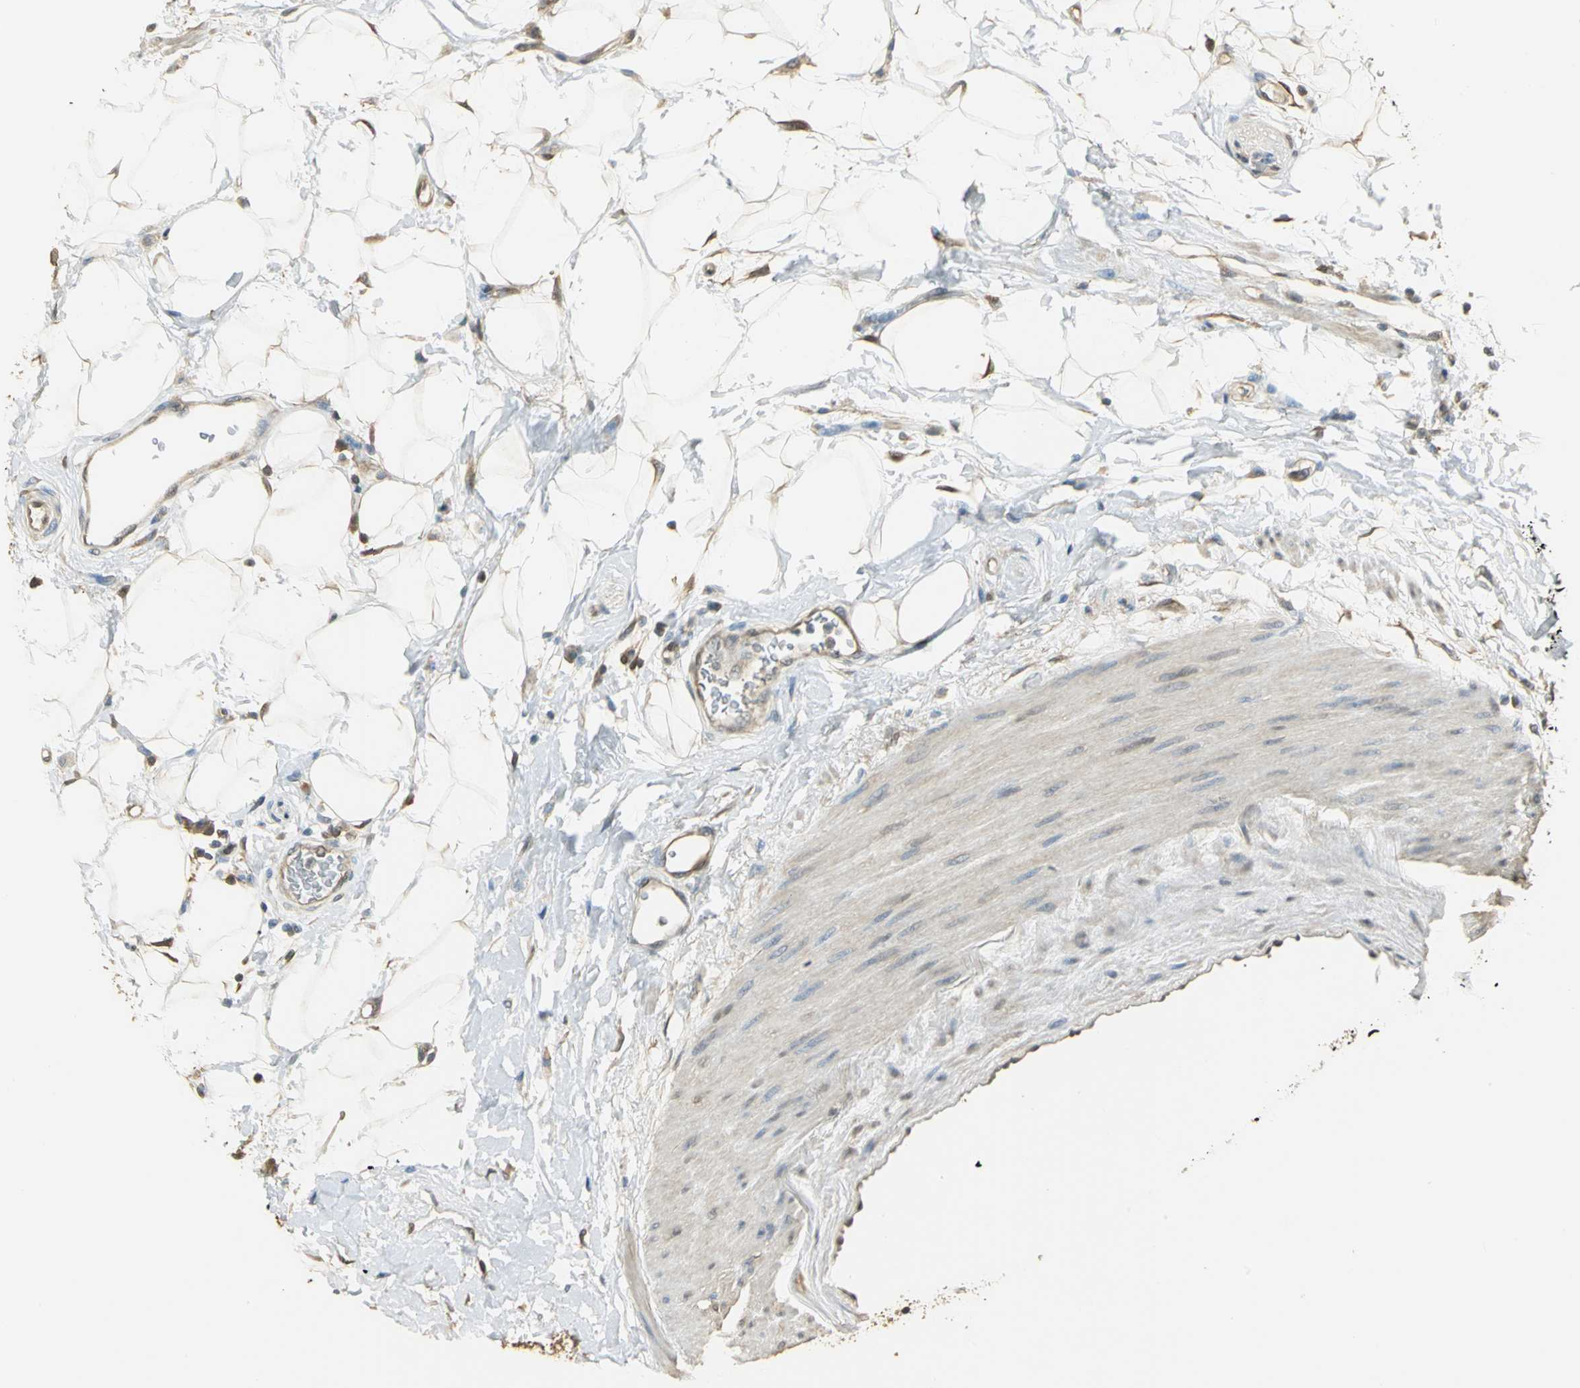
{"staining": {"intensity": "moderate", "quantity": ">75%", "location": "cytoplasmic/membranous,nuclear"}, "tissue": "adipose tissue", "cell_type": "Adipocytes", "image_type": "normal", "snomed": [{"axis": "morphology", "description": "Normal tissue, NOS"}, {"axis": "morphology", "description": "Urothelial carcinoma, High grade"}, {"axis": "topography", "description": "Vascular tissue"}, {"axis": "topography", "description": "Urinary bladder"}], "caption": "The image shows immunohistochemical staining of normal adipose tissue. There is moderate cytoplasmic/membranous,nuclear expression is present in approximately >75% of adipocytes.", "gene": "PARK7", "patient": {"sex": "female", "age": 56}}